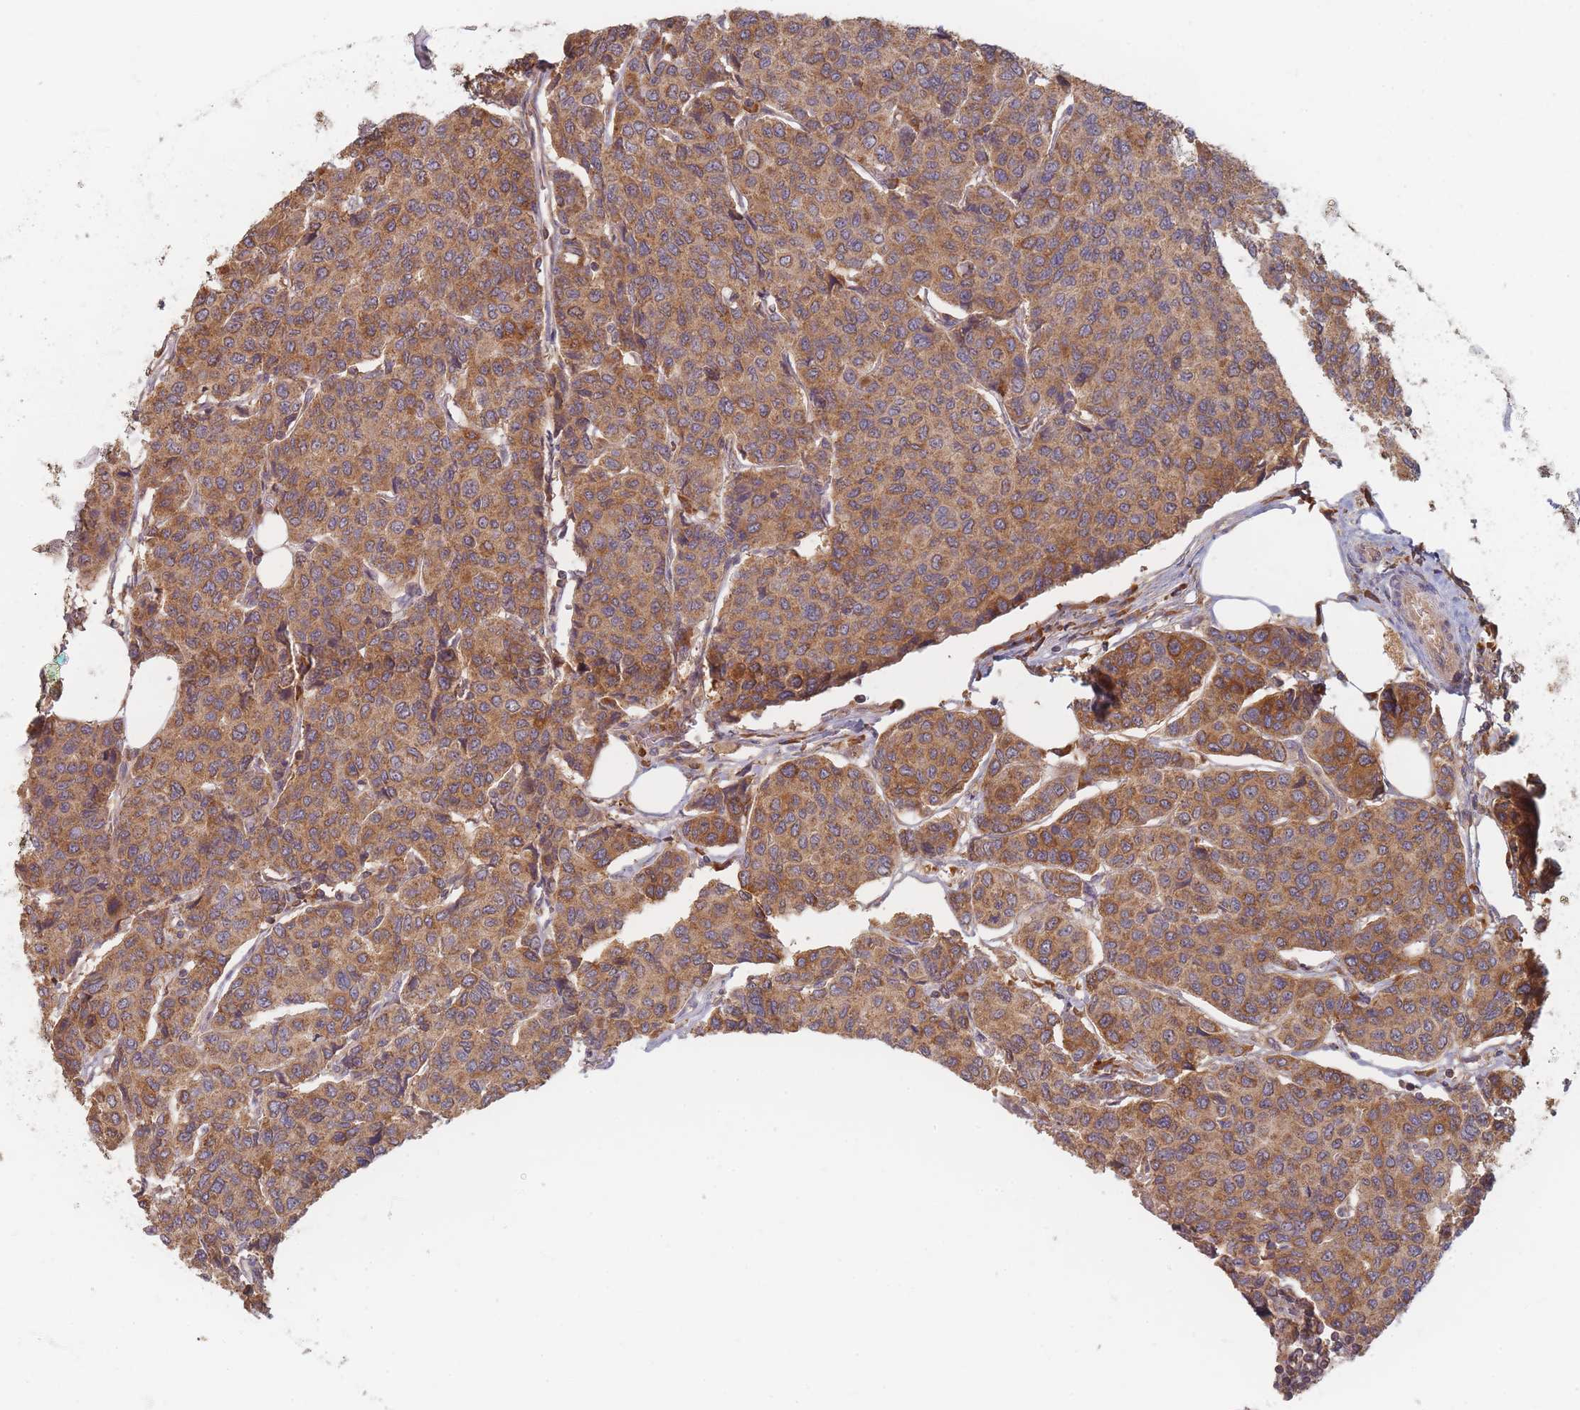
{"staining": {"intensity": "moderate", "quantity": ">75%", "location": "cytoplasmic/membranous"}, "tissue": "breast cancer", "cell_type": "Tumor cells", "image_type": "cancer", "snomed": [{"axis": "morphology", "description": "Duct carcinoma"}, {"axis": "topography", "description": "Breast"}], "caption": "Intraductal carcinoma (breast) stained with a brown dye displays moderate cytoplasmic/membranous positive expression in about >75% of tumor cells.", "gene": "SLC35F3", "patient": {"sex": "female", "age": 55}}